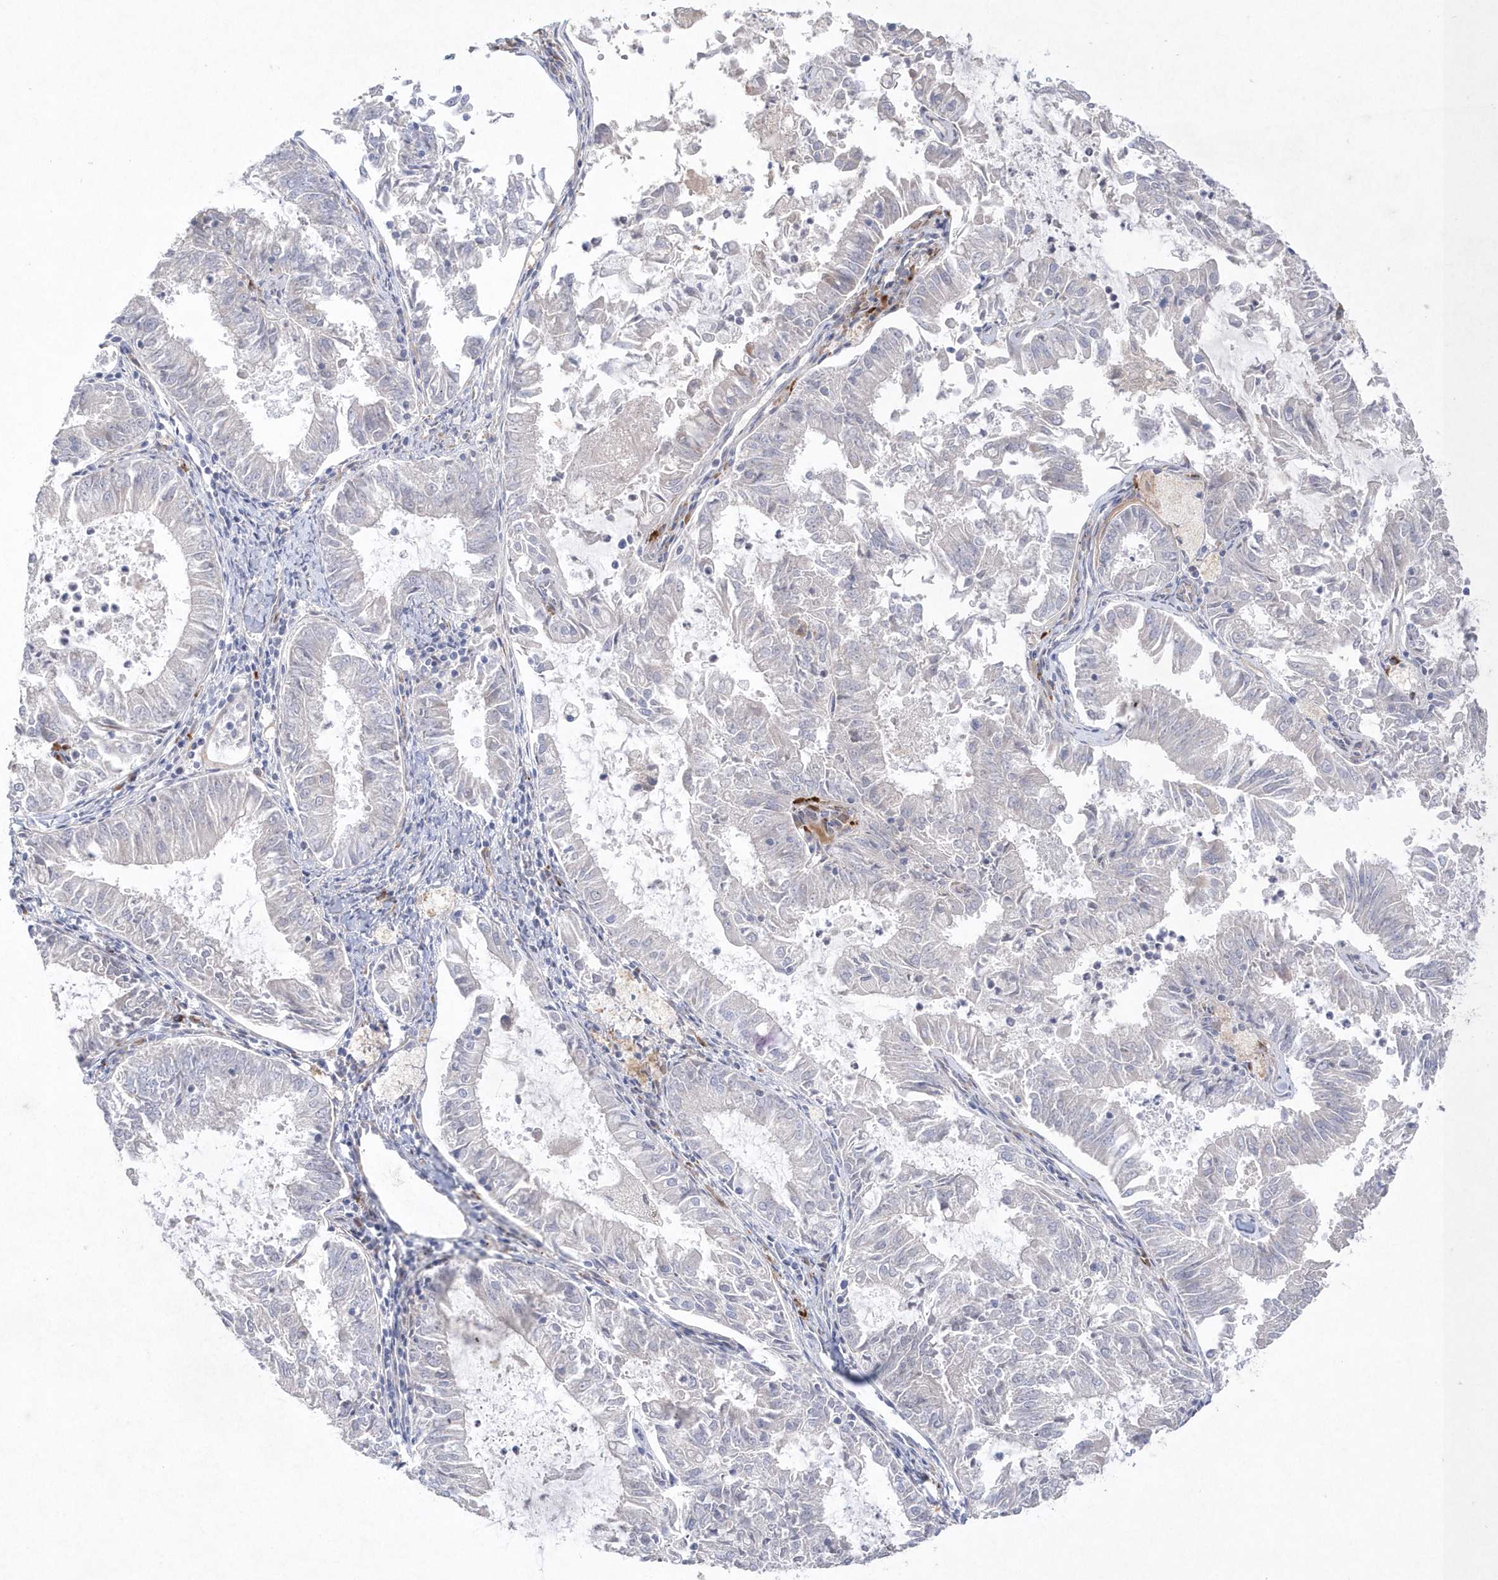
{"staining": {"intensity": "negative", "quantity": "none", "location": "none"}, "tissue": "endometrial cancer", "cell_type": "Tumor cells", "image_type": "cancer", "snomed": [{"axis": "morphology", "description": "Adenocarcinoma, NOS"}, {"axis": "topography", "description": "Endometrium"}], "caption": "The image reveals no staining of tumor cells in endometrial cancer (adenocarcinoma).", "gene": "TMEM132B", "patient": {"sex": "female", "age": 57}}